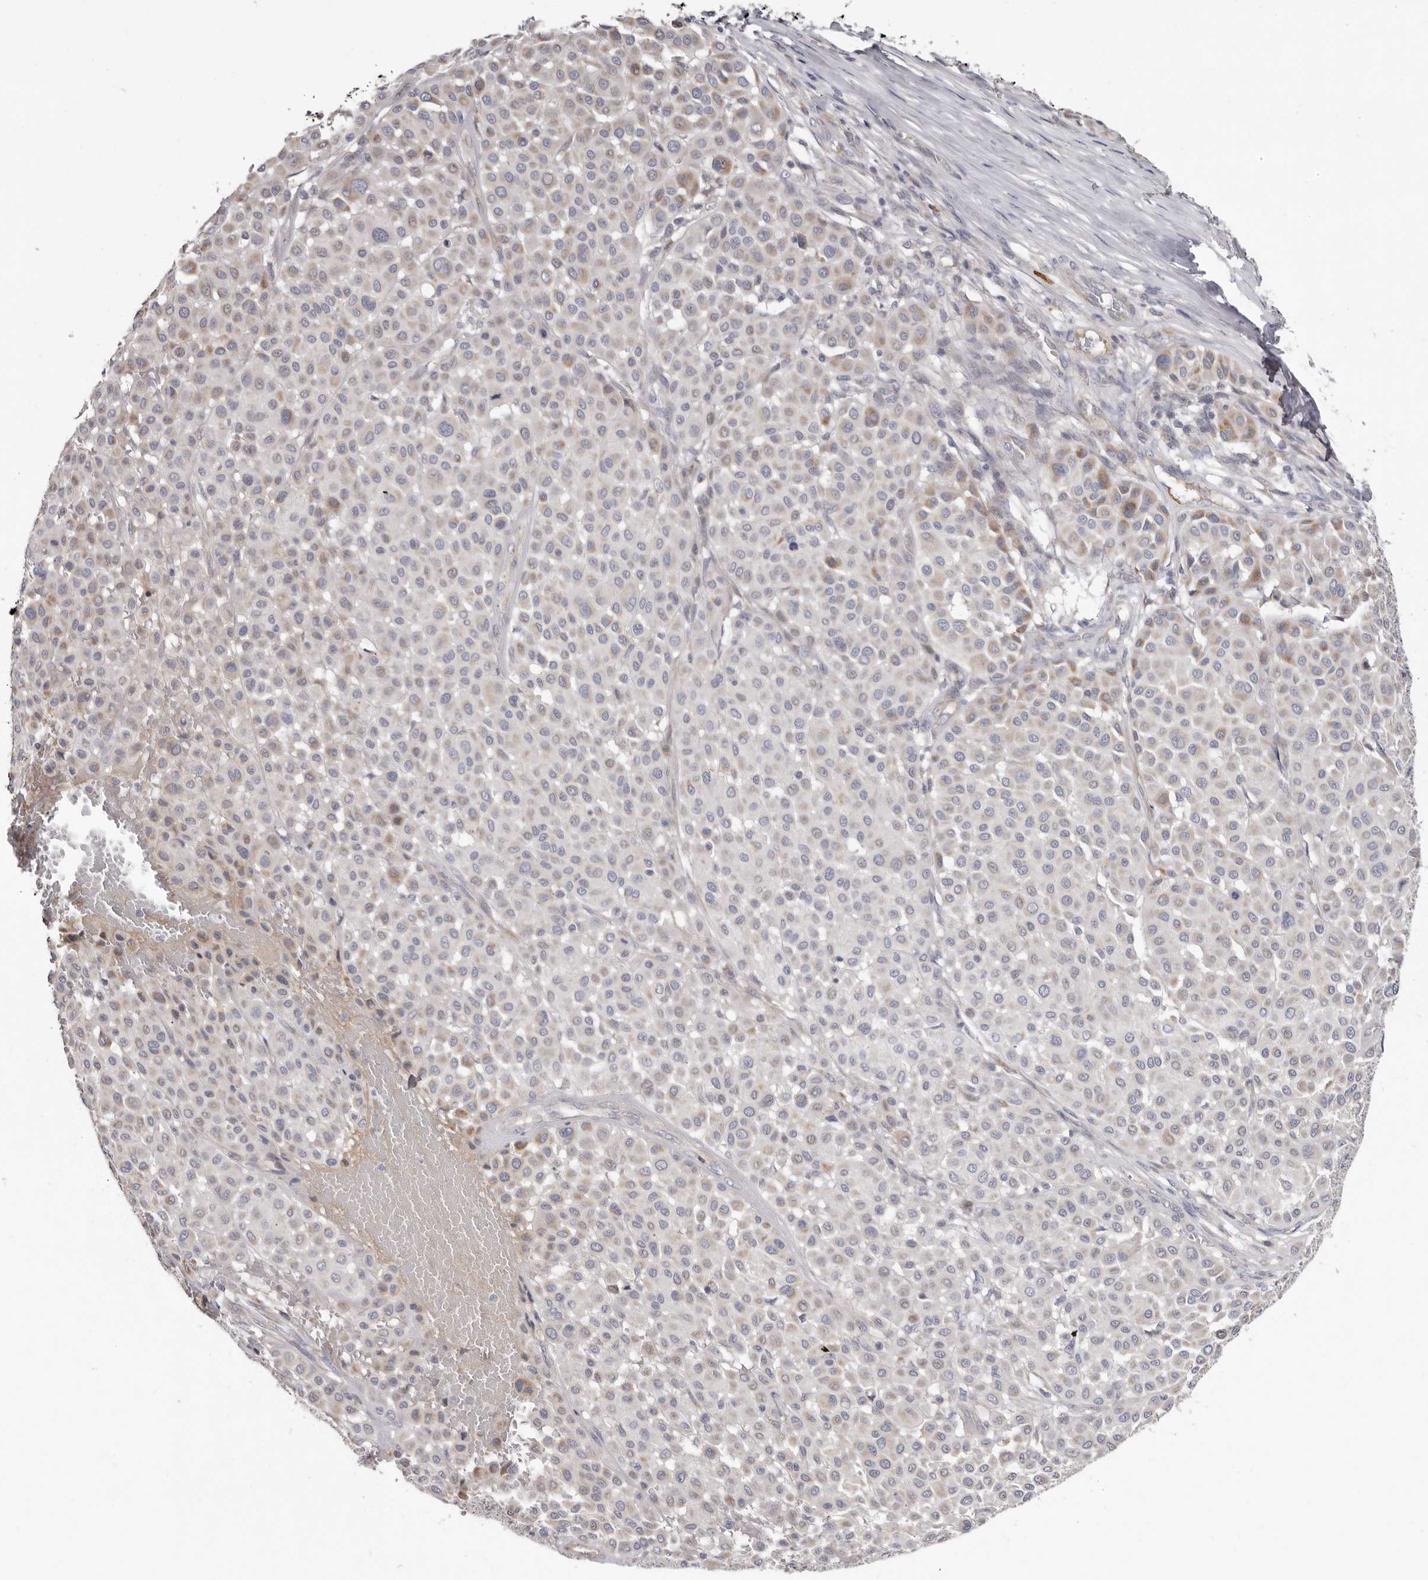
{"staining": {"intensity": "weak", "quantity": "<25%", "location": "cytoplasmic/membranous"}, "tissue": "melanoma", "cell_type": "Tumor cells", "image_type": "cancer", "snomed": [{"axis": "morphology", "description": "Malignant melanoma, Metastatic site"}, {"axis": "topography", "description": "Soft tissue"}], "caption": "Immunohistochemical staining of melanoma shows no significant positivity in tumor cells.", "gene": "SPTA1", "patient": {"sex": "male", "age": 41}}